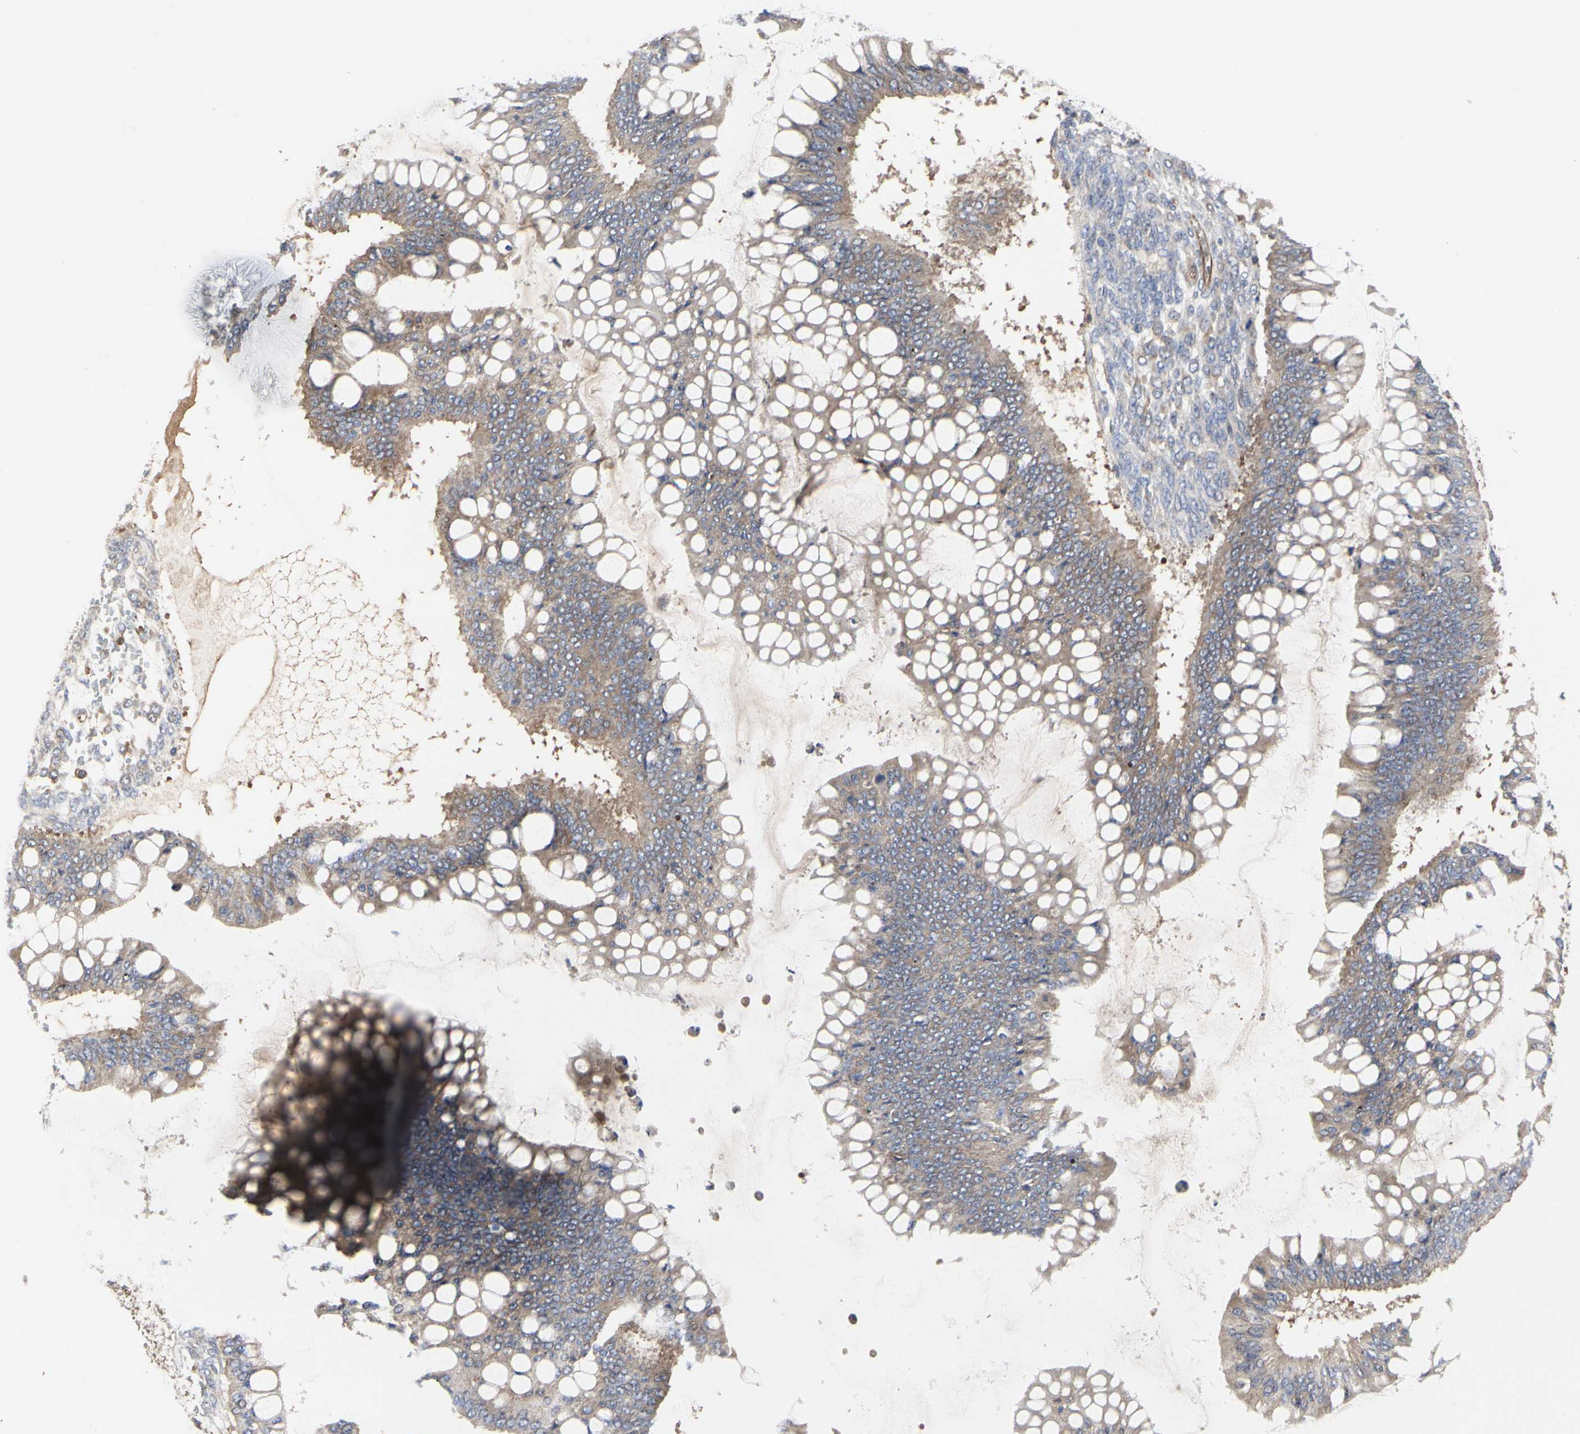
{"staining": {"intensity": "weak", "quantity": ">75%", "location": "cytoplasmic/membranous"}, "tissue": "ovarian cancer", "cell_type": "Tumor cells", "image_type": "cancer", "snomed": [{"axis": "morphology", "description": "Cystadenocarcinoma, mucinous, NOS"}, {"axis": "topography", "description": "Ovary"}], "caption": "Immunohistochemistry (IHC) histopathology image of ovarian mucinous cystadenocarcinoma stained for a protein (brown), which reveals low levels of weak cytoplasmic/membranous positivity in about >75% of tumor cells.", "gene": "C3orf52", "patient": {"sex": "female", "age": 73}}